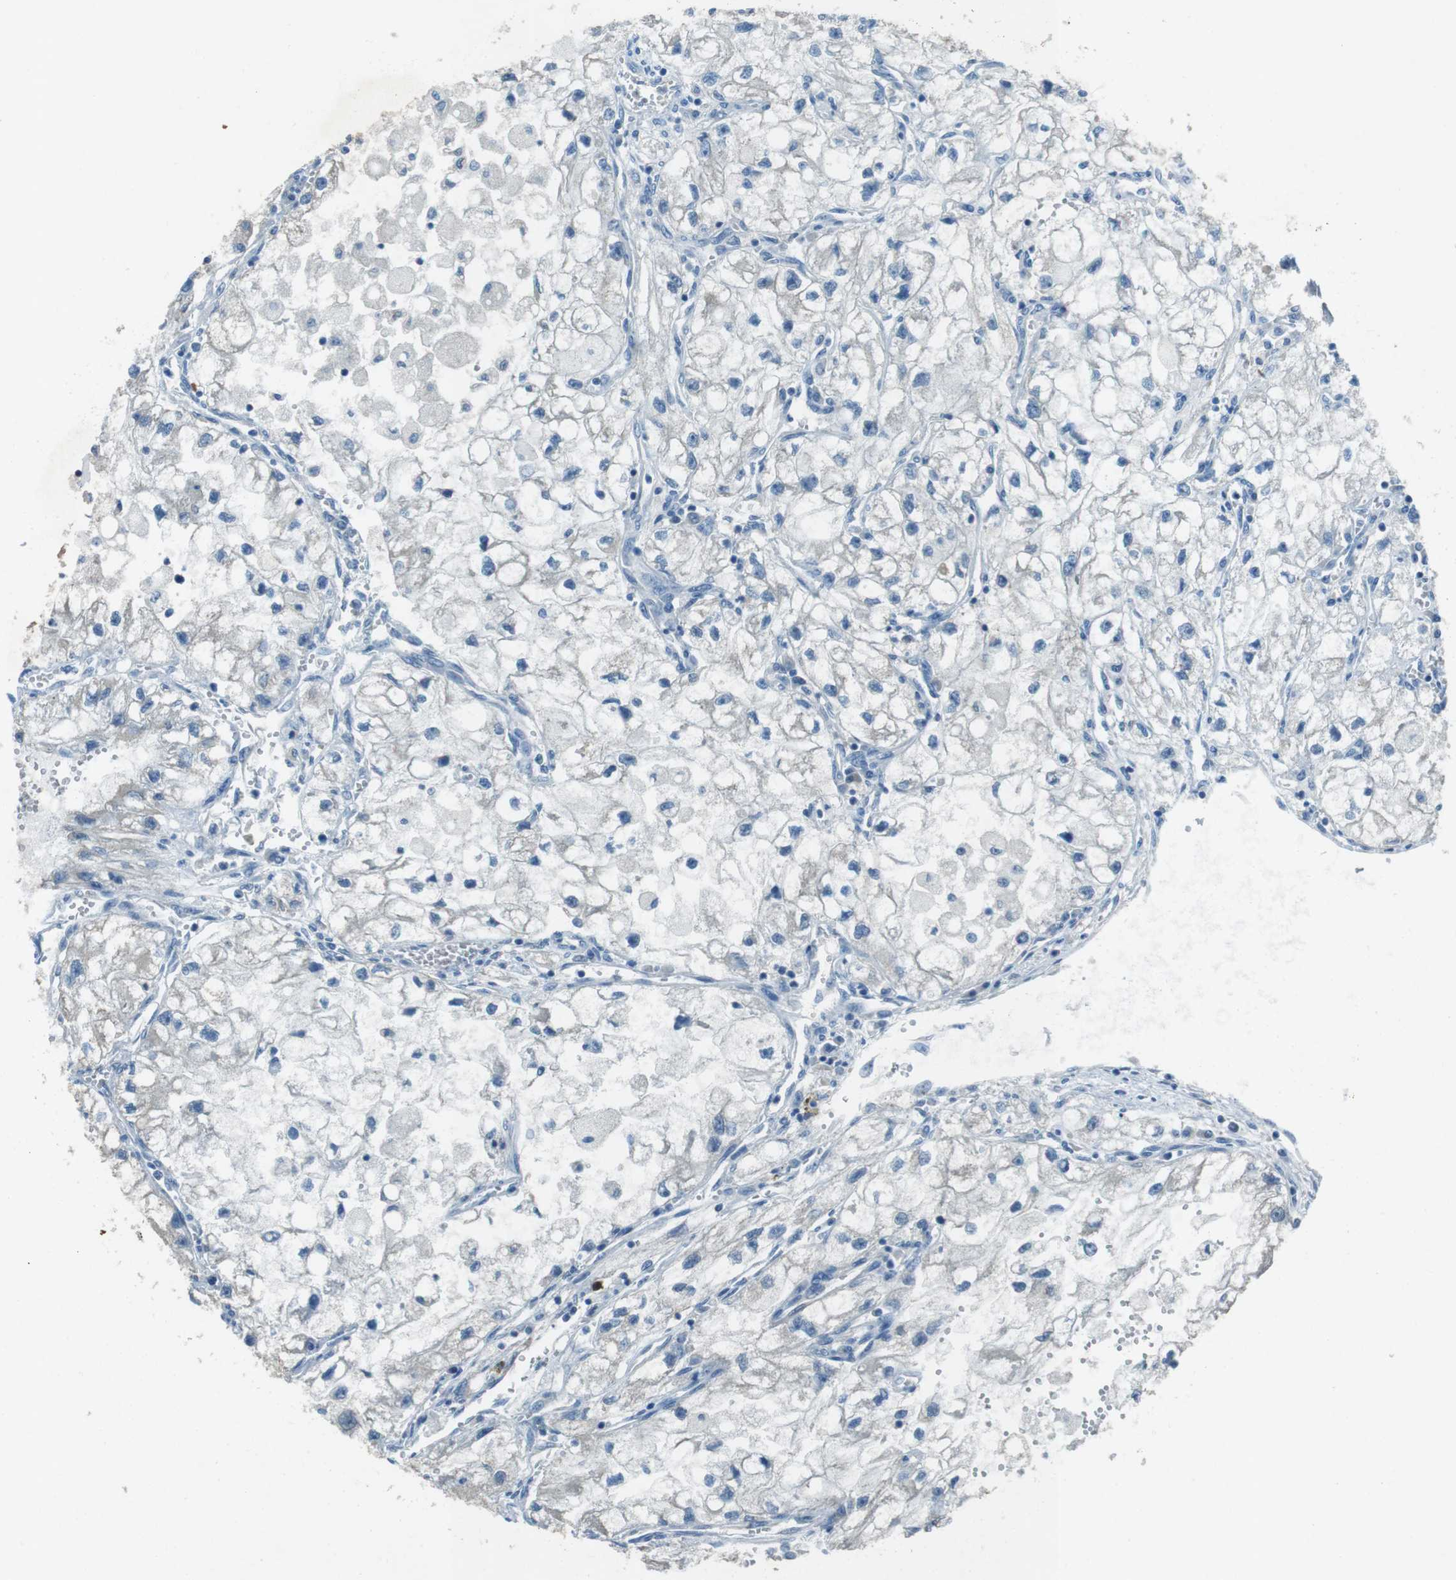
{"staining": {"intensity": "negative", "quantity": "none", "location": "none"}, "tissue": "renal cancer", "cell_type": "Tumor cells", "image_type": "cancer", "snomed": [{"axis": "morphology", "description": "Adenocarcinoma, NOS"}, {"axis": "topography", "description": "Kidney"}], "caption": "Tumor cells show no significant staining in renal cancer.", "gene": "MFAP3", "patient": {"sex": "female", "age": 70}}